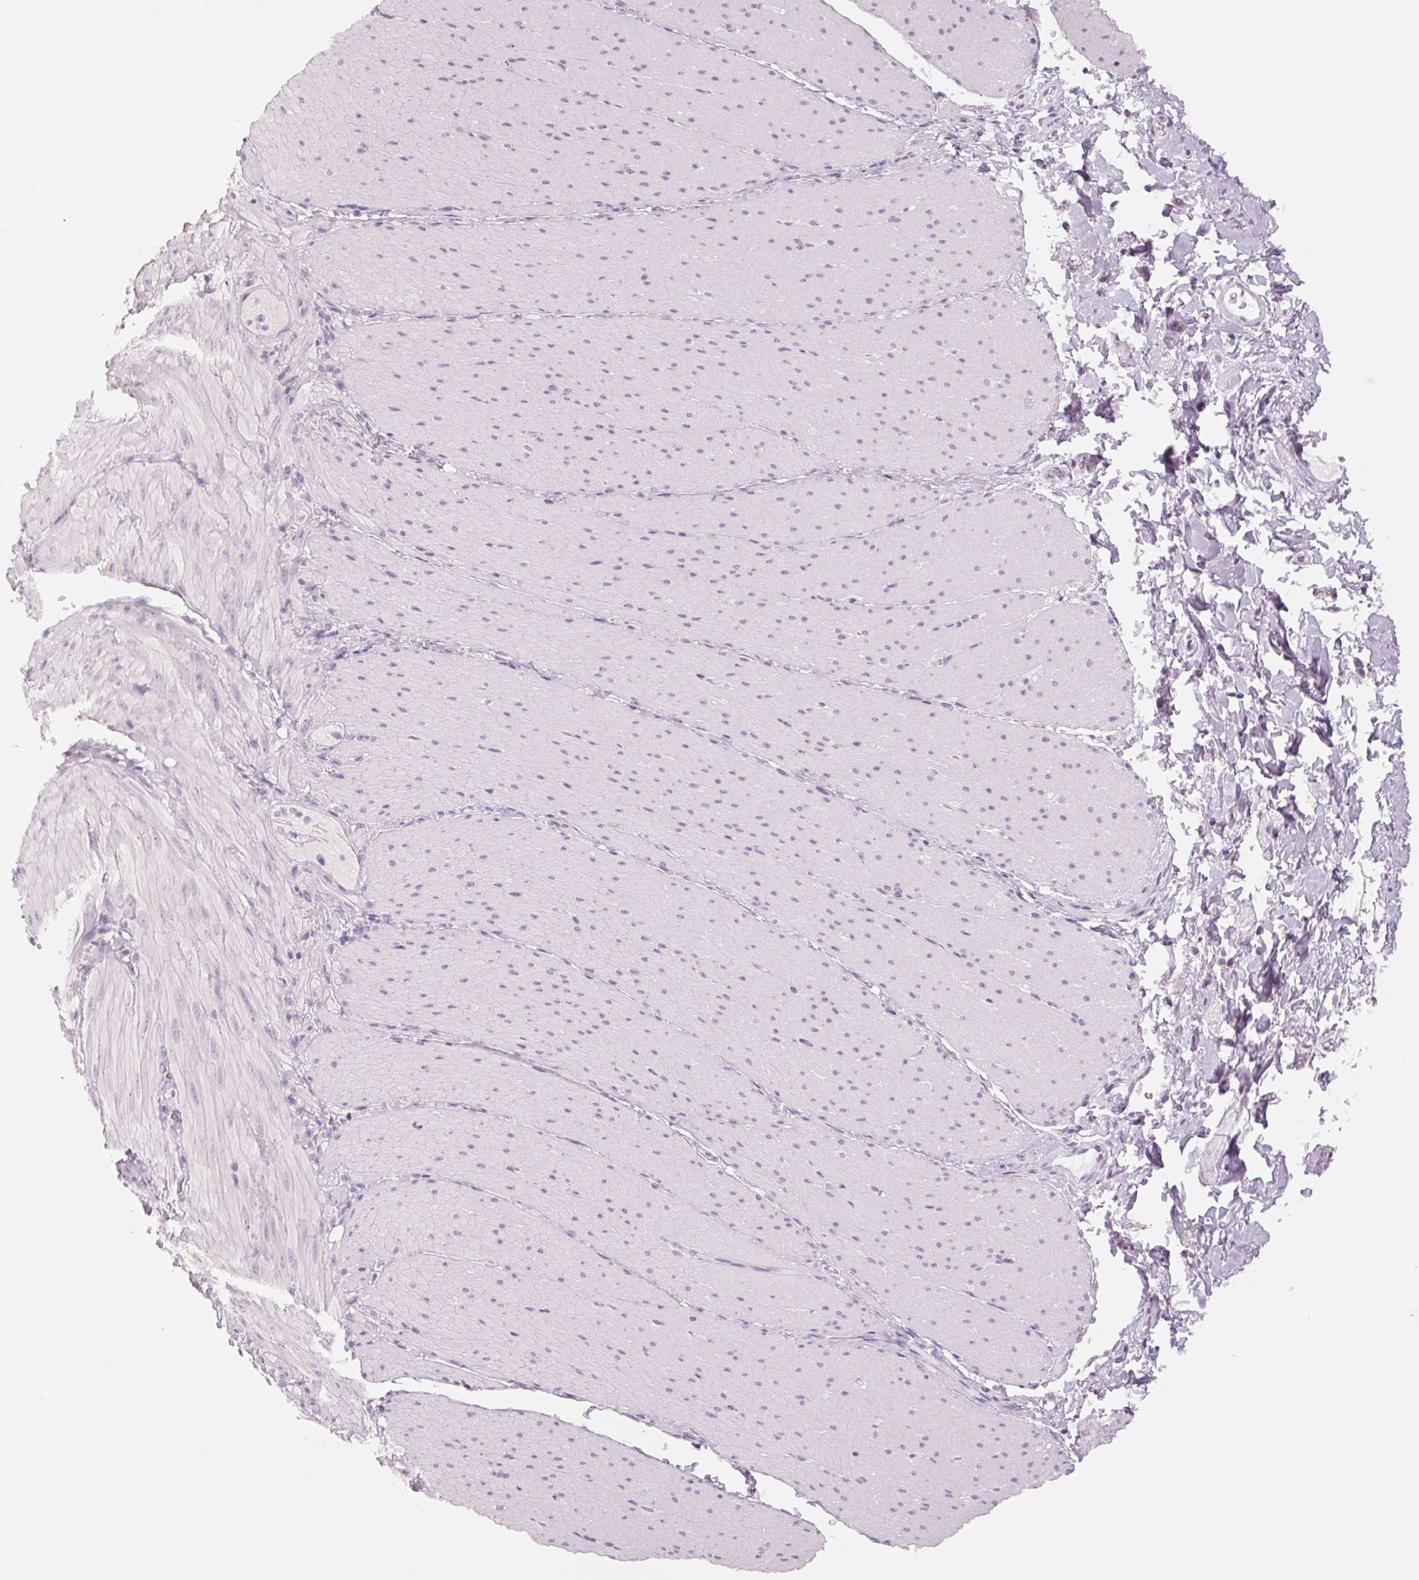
{"staining": {"intensity": "negative", "quantity": "none", "location": "none"}, "tissue": "smooth muscle", "cell_type": "Smooth muscle cells", "image_type": "normal", "snomed": [{"axis": "morphology", "description": "Normal tissue, NOS"}, {"axis": "topography", "description": "Smooth muscle"}, {"axis": "topography", "description": "Colon"}], "caption": "An immunohistochemistry (IHC) image of benign smooth muscle is shown. There is no staining in smooth muscle cells of smooth muscle.", "gene": "GALNT7", "patient": {"sex": "male", "age": 73}}